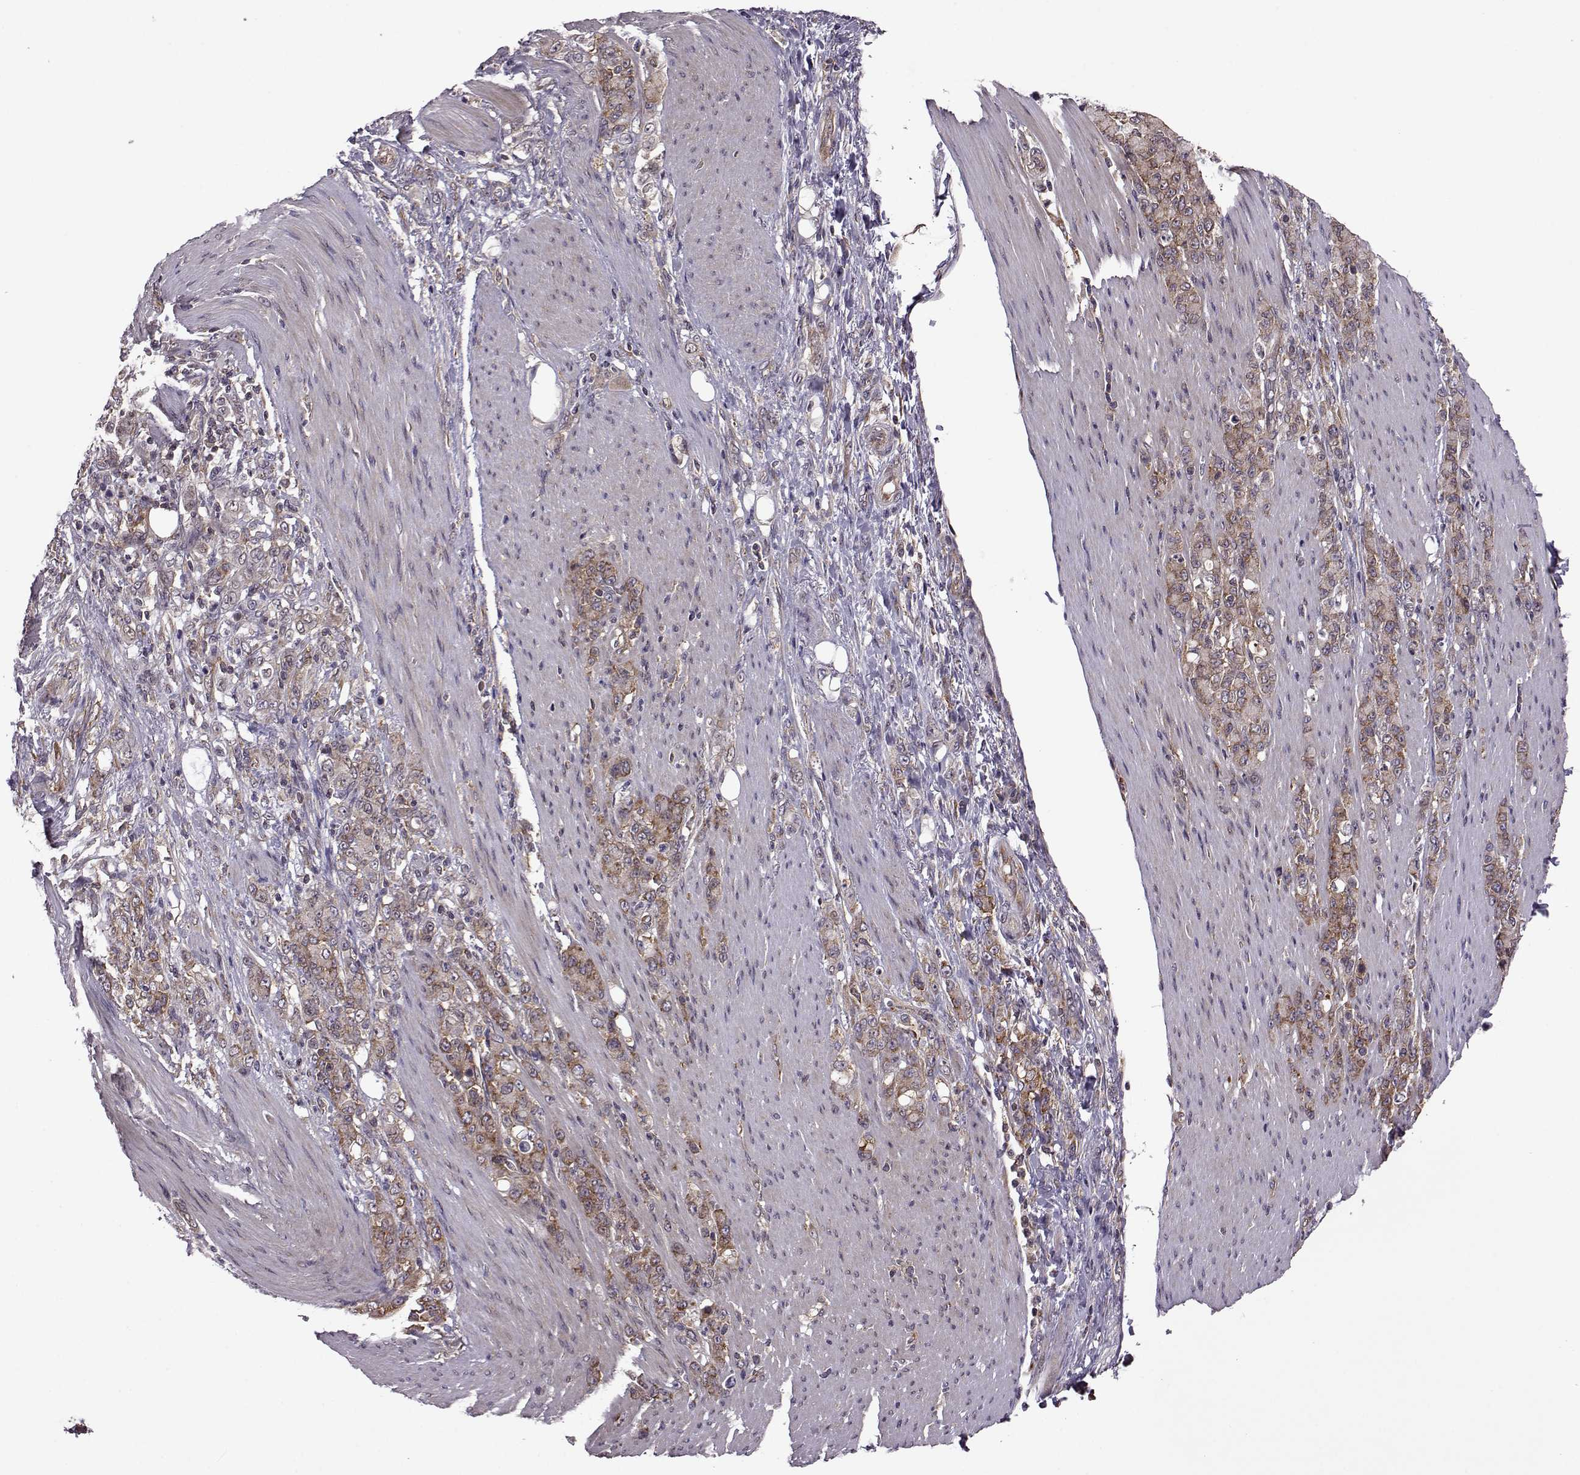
{"staining": {"intensity": "moderate", "quantity": ">75%", "location": "cytoplasmic/membranous"}, "tissue": "stomach cancer", "cell_type": "Tumor cells", "image_type": "cancer", "snomed": [{"axis": "morphology", "description": "Adenocarcinoma, NOS"}, {"axis": "topography", "description": "Stomach"}], "caption": "Adenocarcinoma (stomach) was stained to show a protein in brown. There is medium levels of moderate cytoplasmic/membranous expression in about >75% of tumor cells.", "gene": "URI1", "patient": {"sex": "female", "age": 79}}